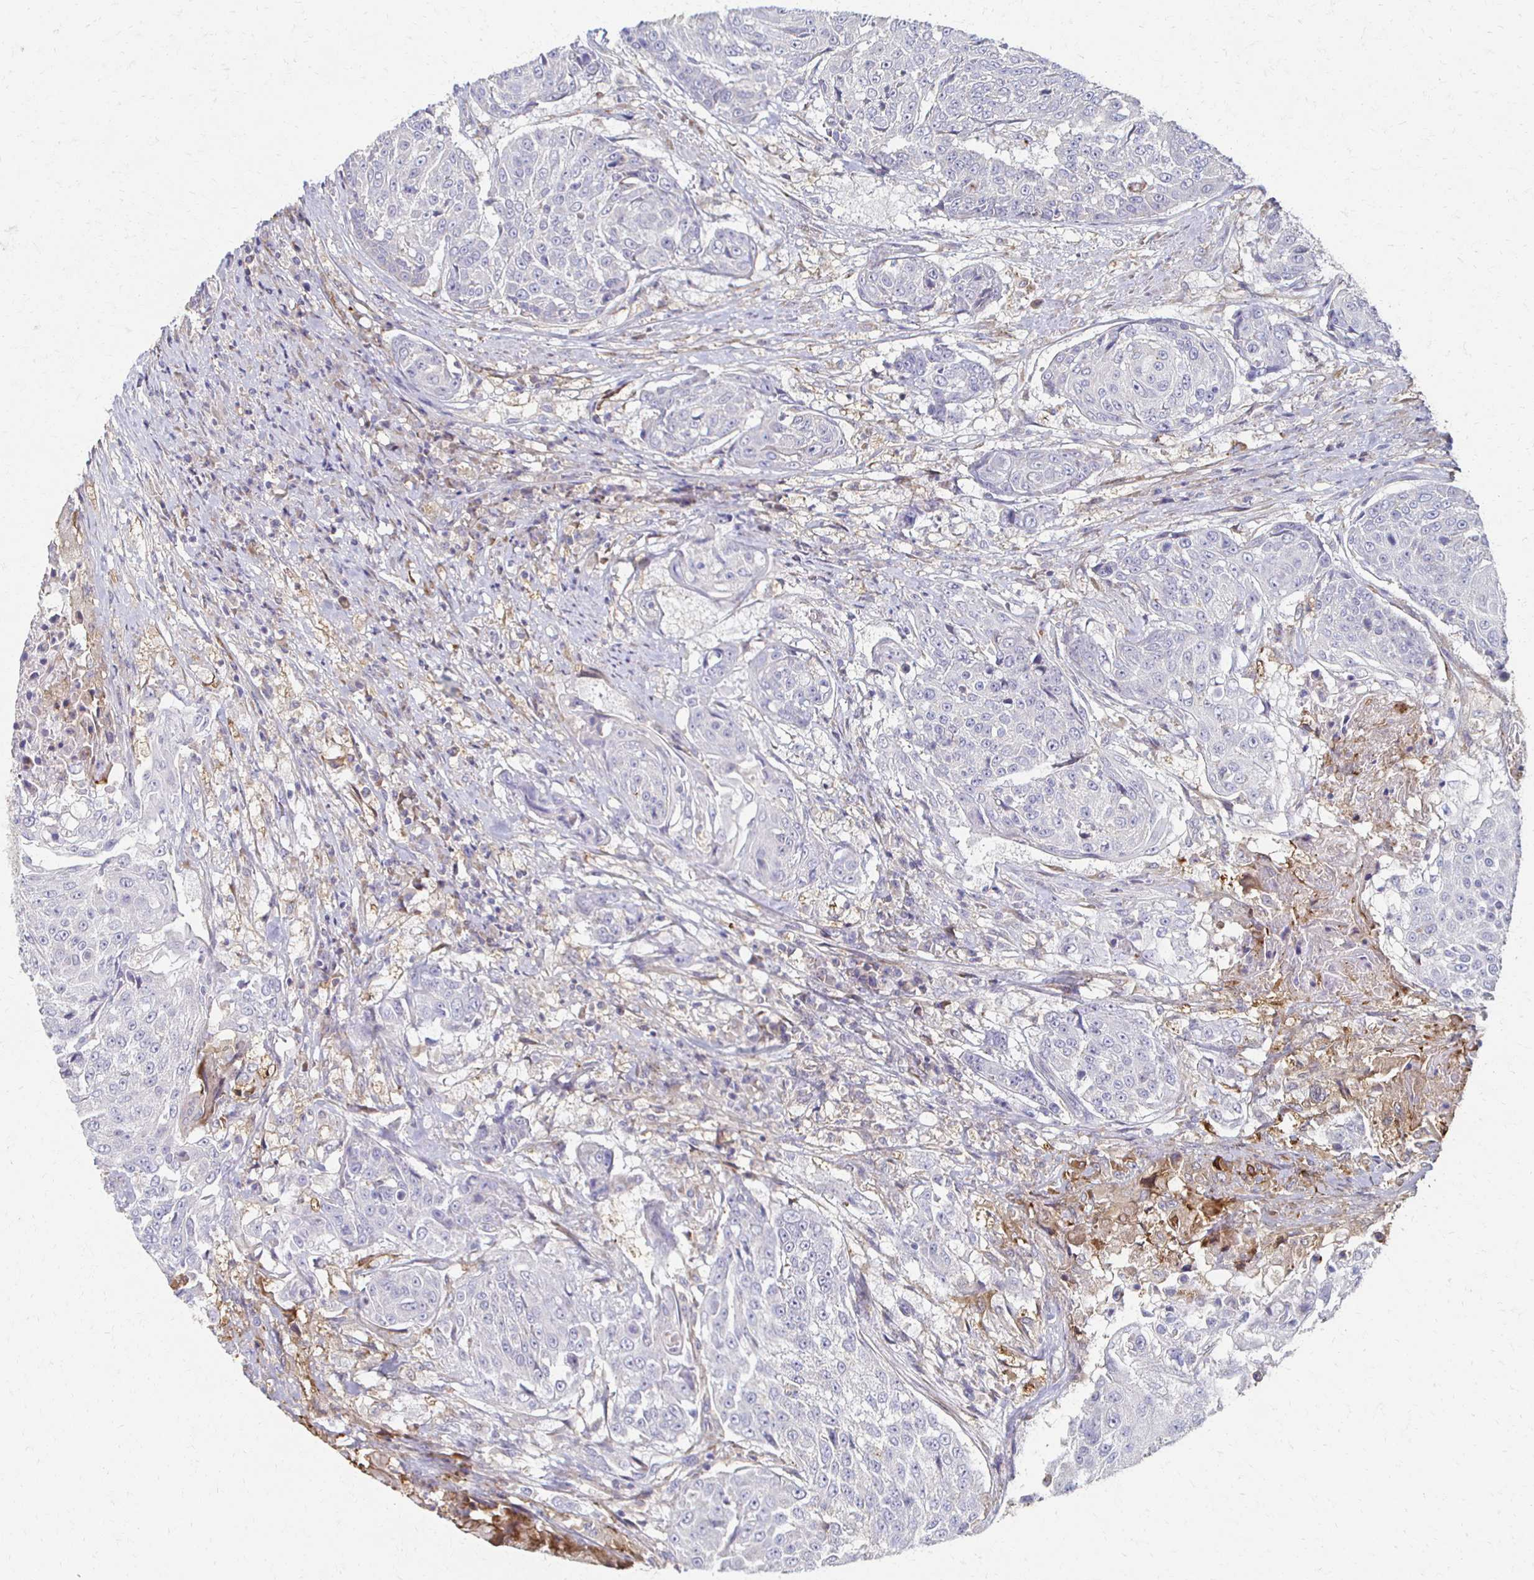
{"staining": {"intensity": "negative", "quantity": "none", "location": "none"}, "tissue": "urothelial cancer", "cell_type": "Tumor cells", "image_type": "cancer", "snomed": [{"axis": "morphology", "description": "Urothelial carcinoma, High grade"}, {"axis": "topography", "description": "Urinary bladder"}], "caption": "Tumor cells are negative for brown protein staining in urothelial cancer.", "gene": "CX3CR1", "patient": {"sex": "female", "age": 63}}